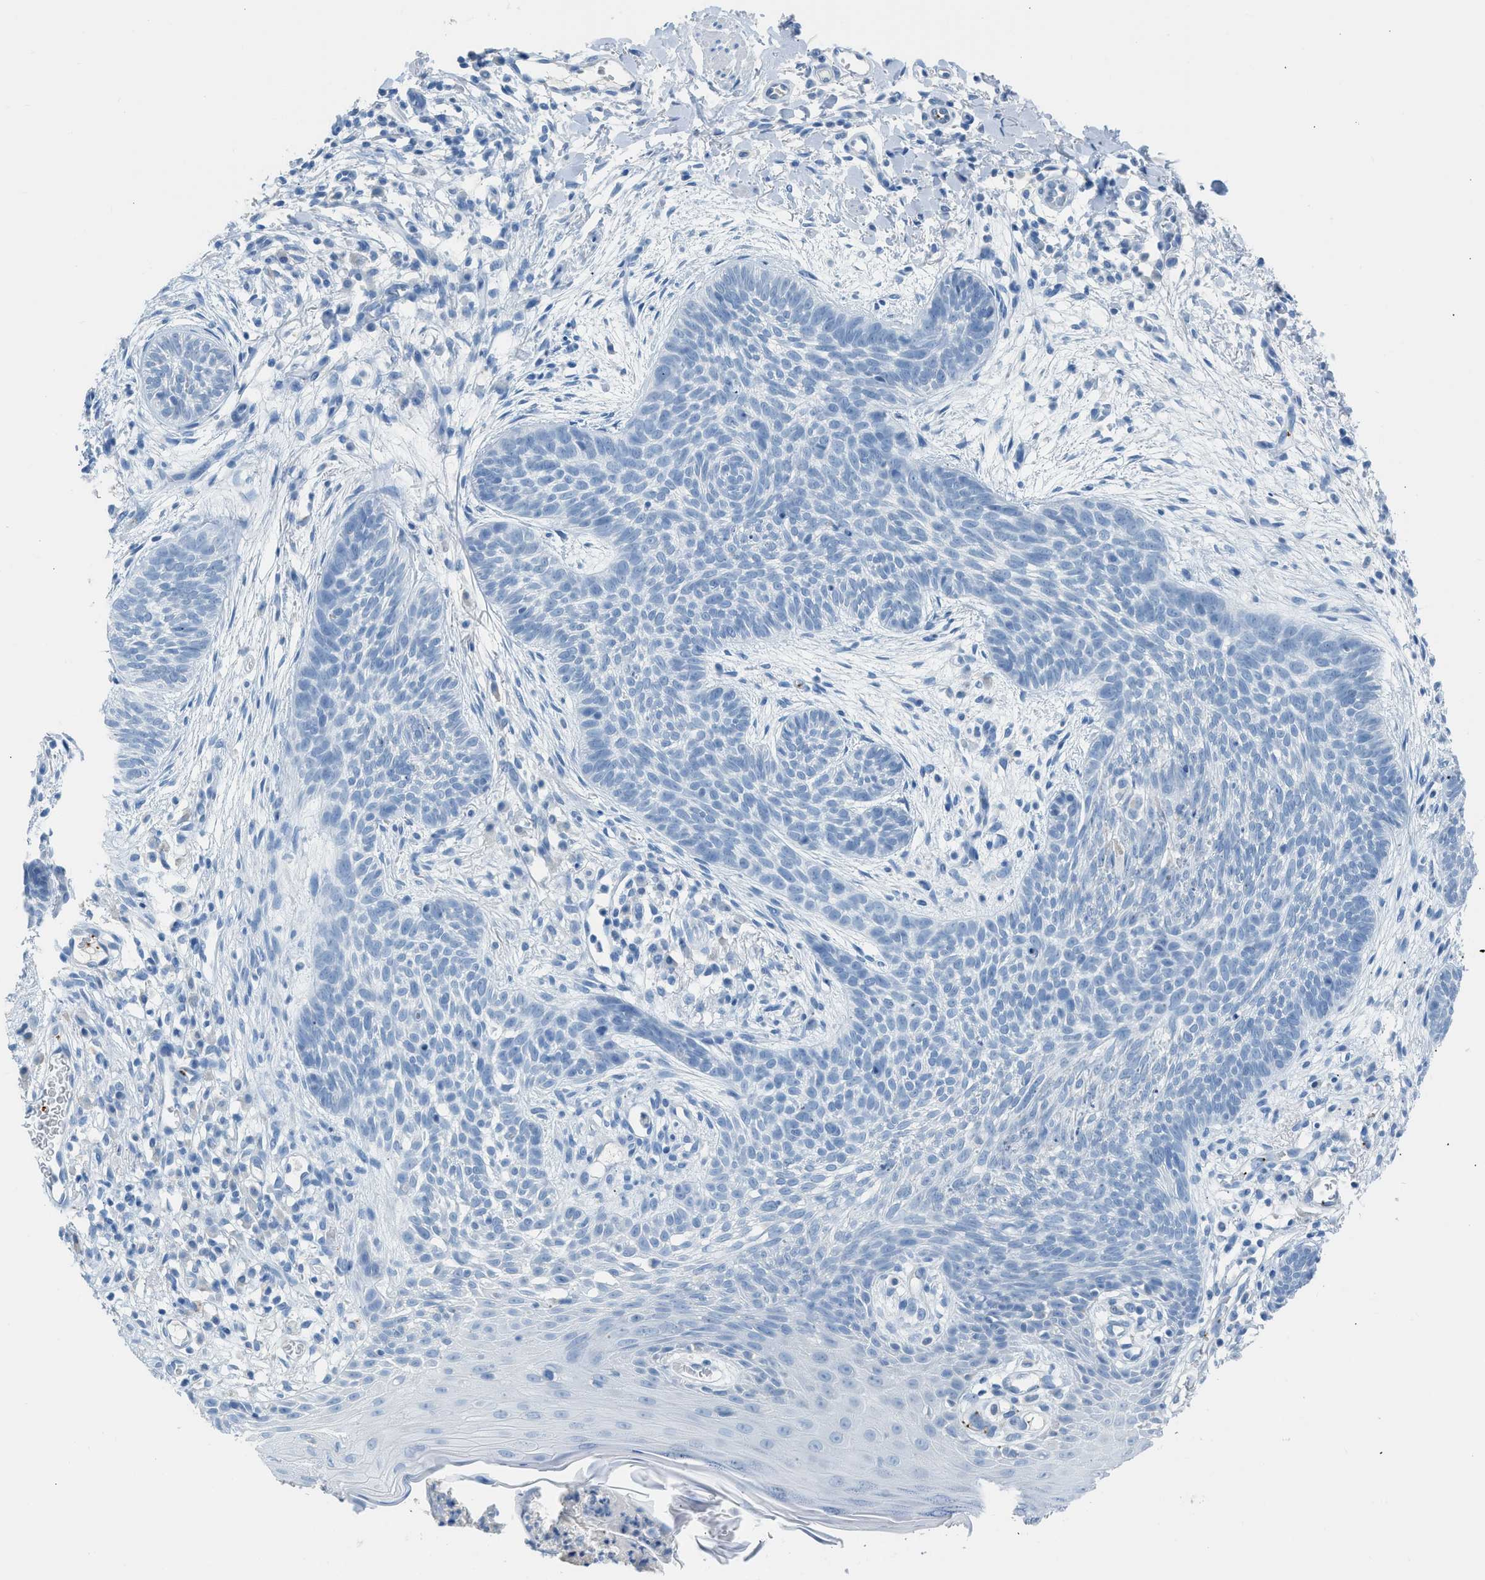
{"staining": {"intensity": "negative", "quantity": "none", "location": "none"}, "tissue": "skin cancer", "cell_type": "Tumor cells", "image_type": "cancer", "snomed": [{"axis": "morphology", "description": "Basal cell carcinoma"}, {"axis": "topography", "description": "Skin"}], "caption": "A photomicrograph of human skin cancer is negative for staining in tumor cells.", "gene": "FAIM2", "patient": {"sex": "female", "age": 59}}